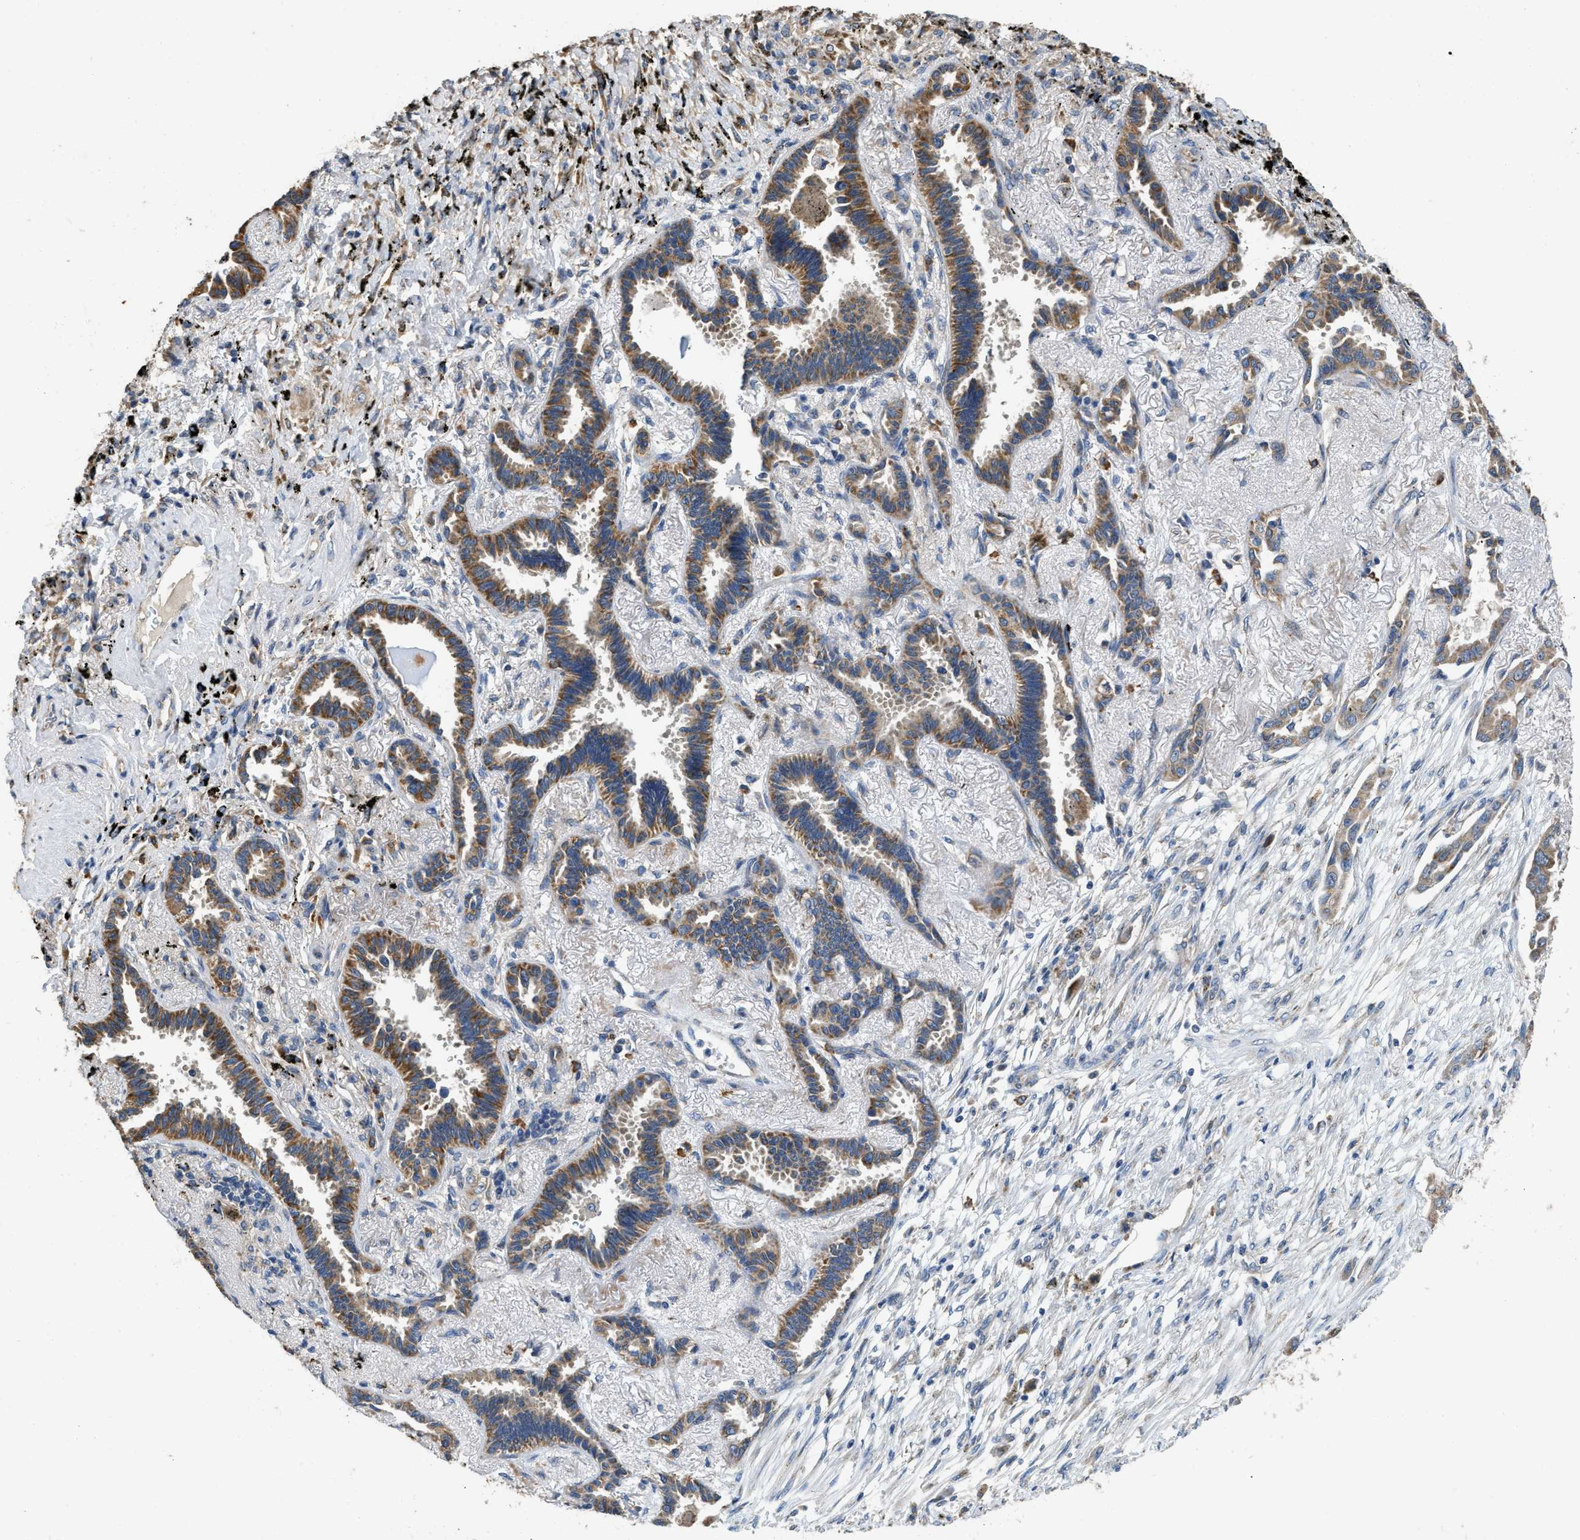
{"staining": {"intensity": "moderate", "quantity": ">75%", "location": "cytoplasmic/membranous"}, "tissue": "lung cancer", "cell_type": "Tumor cells", "image_type": "cancer", "snomed": [{"axis": "morphology", "description": "Adenocarcinoma, NOS"}, {"axis": "topography", "description": "Lung"}], "caption": "Lung cancer (adenocarcinoma) was stained to show a protein in brown. There is medium levels of moderate cytoplasmic/membranous expression in approximately >75% of tumor cells.", "gene": "TMEM150A", "patient": {"sex": "male", "age": 59}}